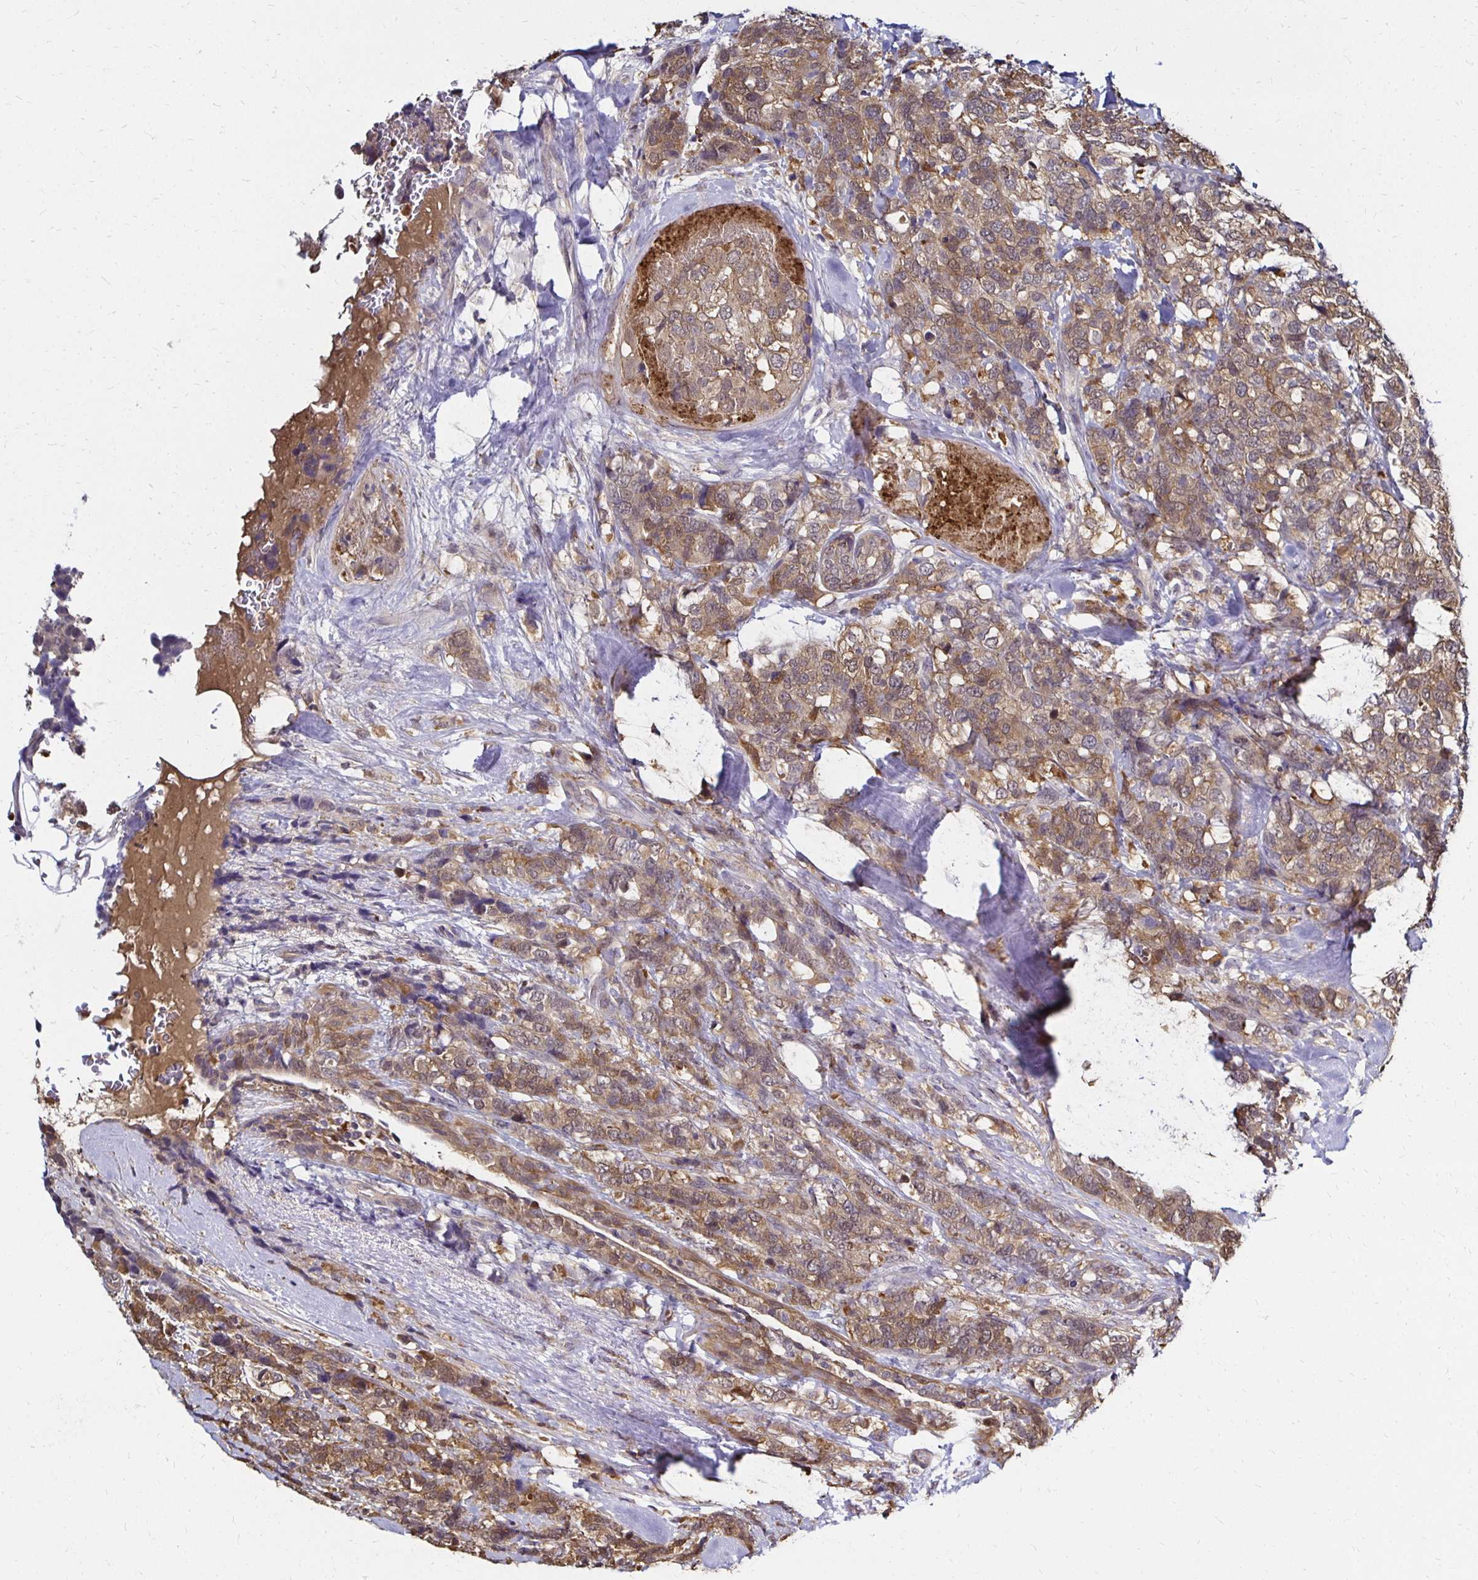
{"staining": {"intensity": "moderate", "quantity": ">75%", "location": "cytoplasmic/membranous,nuclear"}, "tissue": "breast cancer", "cell_type": "Tumor cells", "image_type": "cancer", "snomed": [{"axis": "morphology", "description": "Lobular carcinoma"}, {"axis": "topography", "description": "Breast"}], "caption": "Immunohistochemical staining of human breast cancer reveals medium levels of moderate cytoplasmic/membranous and nuclear staining in about >75% of tumor cells. (brown staining indicates protein expression, while blue staining denotes nuclei).", "gene": "TXN", "patient": {"sex": "female", "age": 59}}